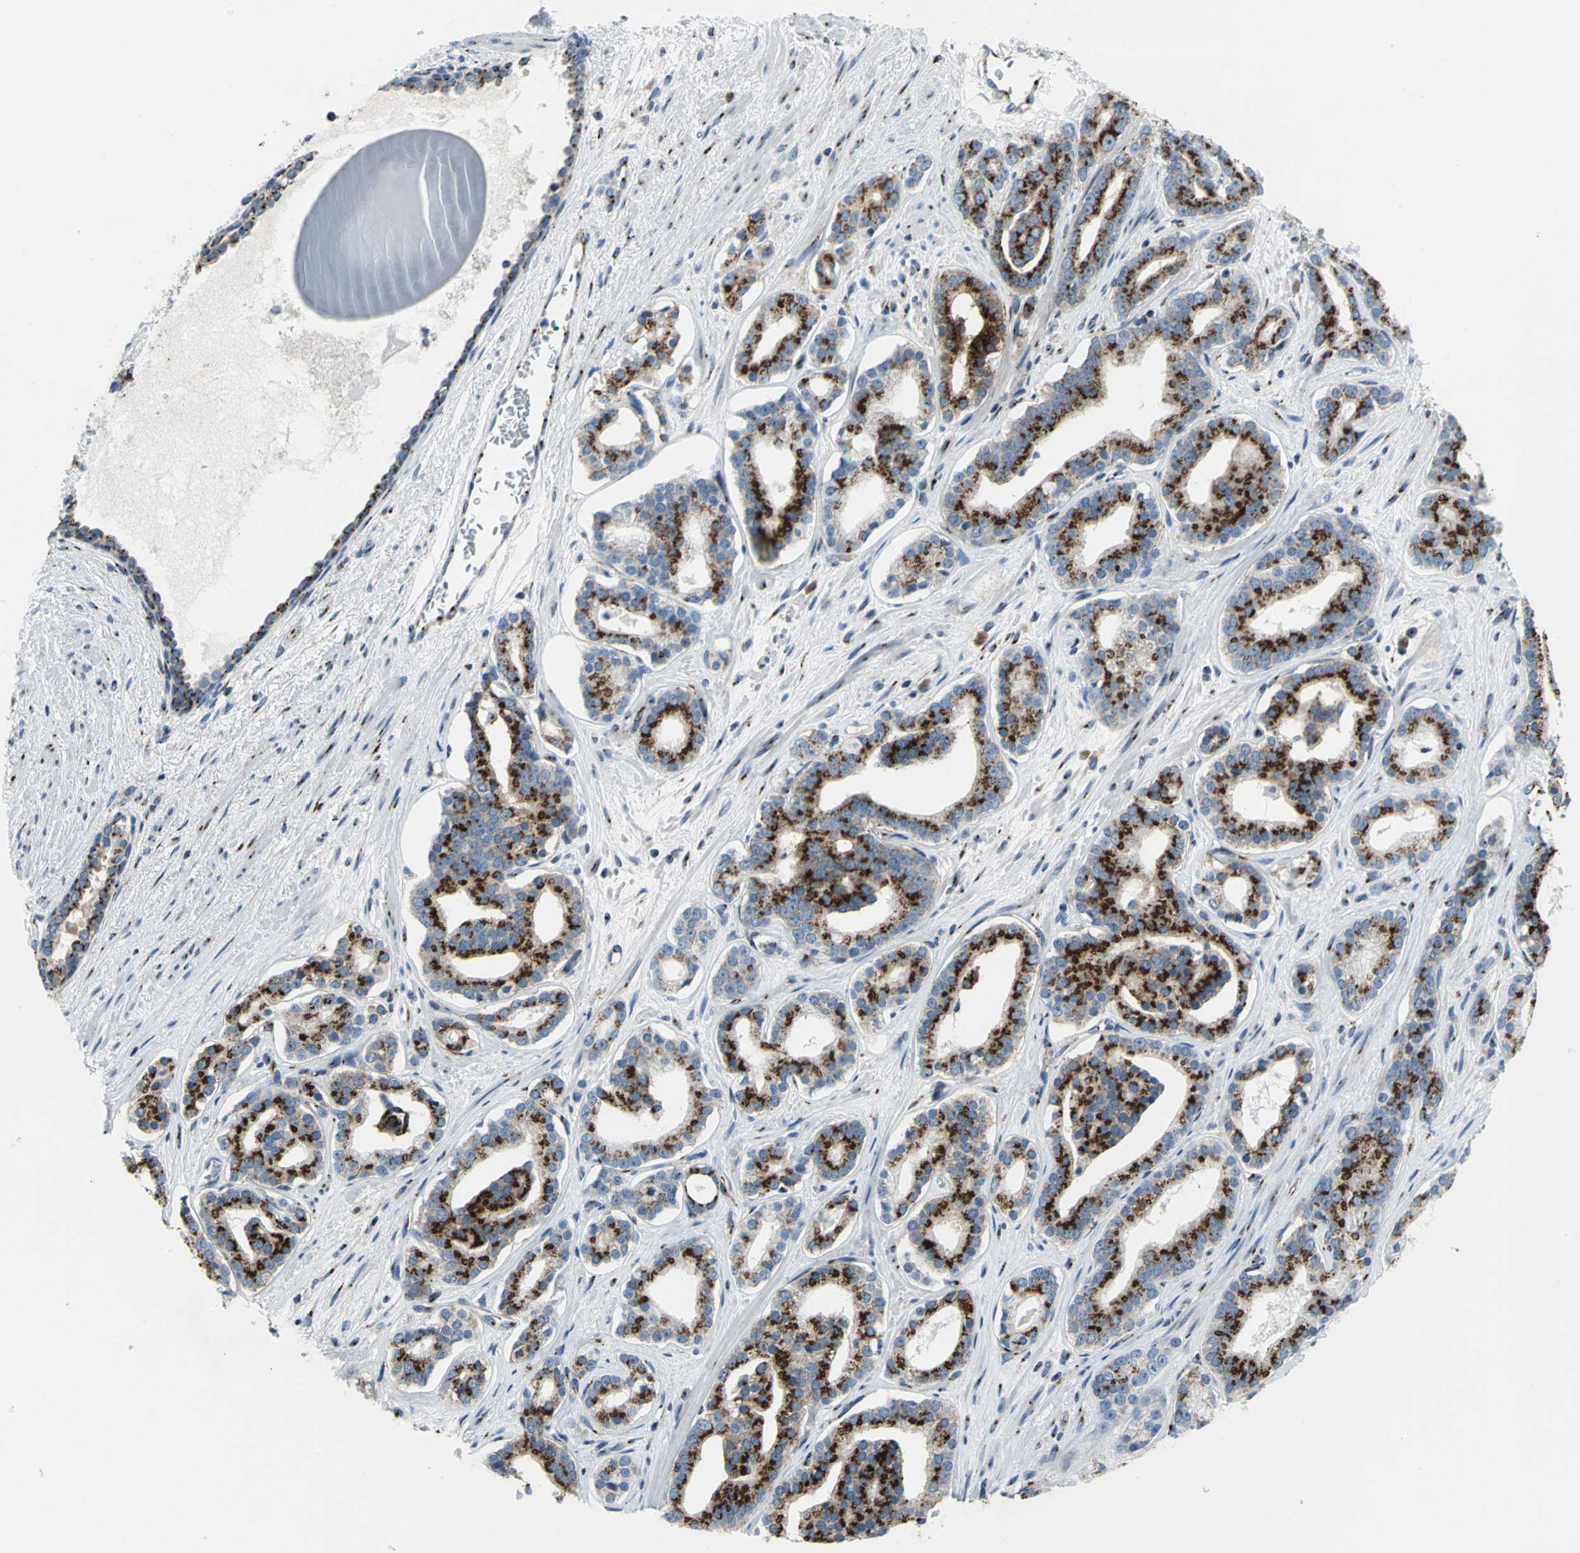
{"staining": {"intensity": "strong", "quantity": ">75%", "location": "cytoplasmic/membranous"}, "tissue": "prostate cancer", "cell_type": "Tumor cells", "image_type": "cancer", "snomed": [{"axis": "morphology", "description": "Adenocarcinoma, Low grade"}, {"axis": "topography", "description": "Prostate"}], "caption": "Prostate low-grade adenocarcinoma stained for a protein shows strong cytoplasmic/membranous positivity in tumor cells.", "gene": "GPR3", "patient": {"sex": "male", "age": 63}}